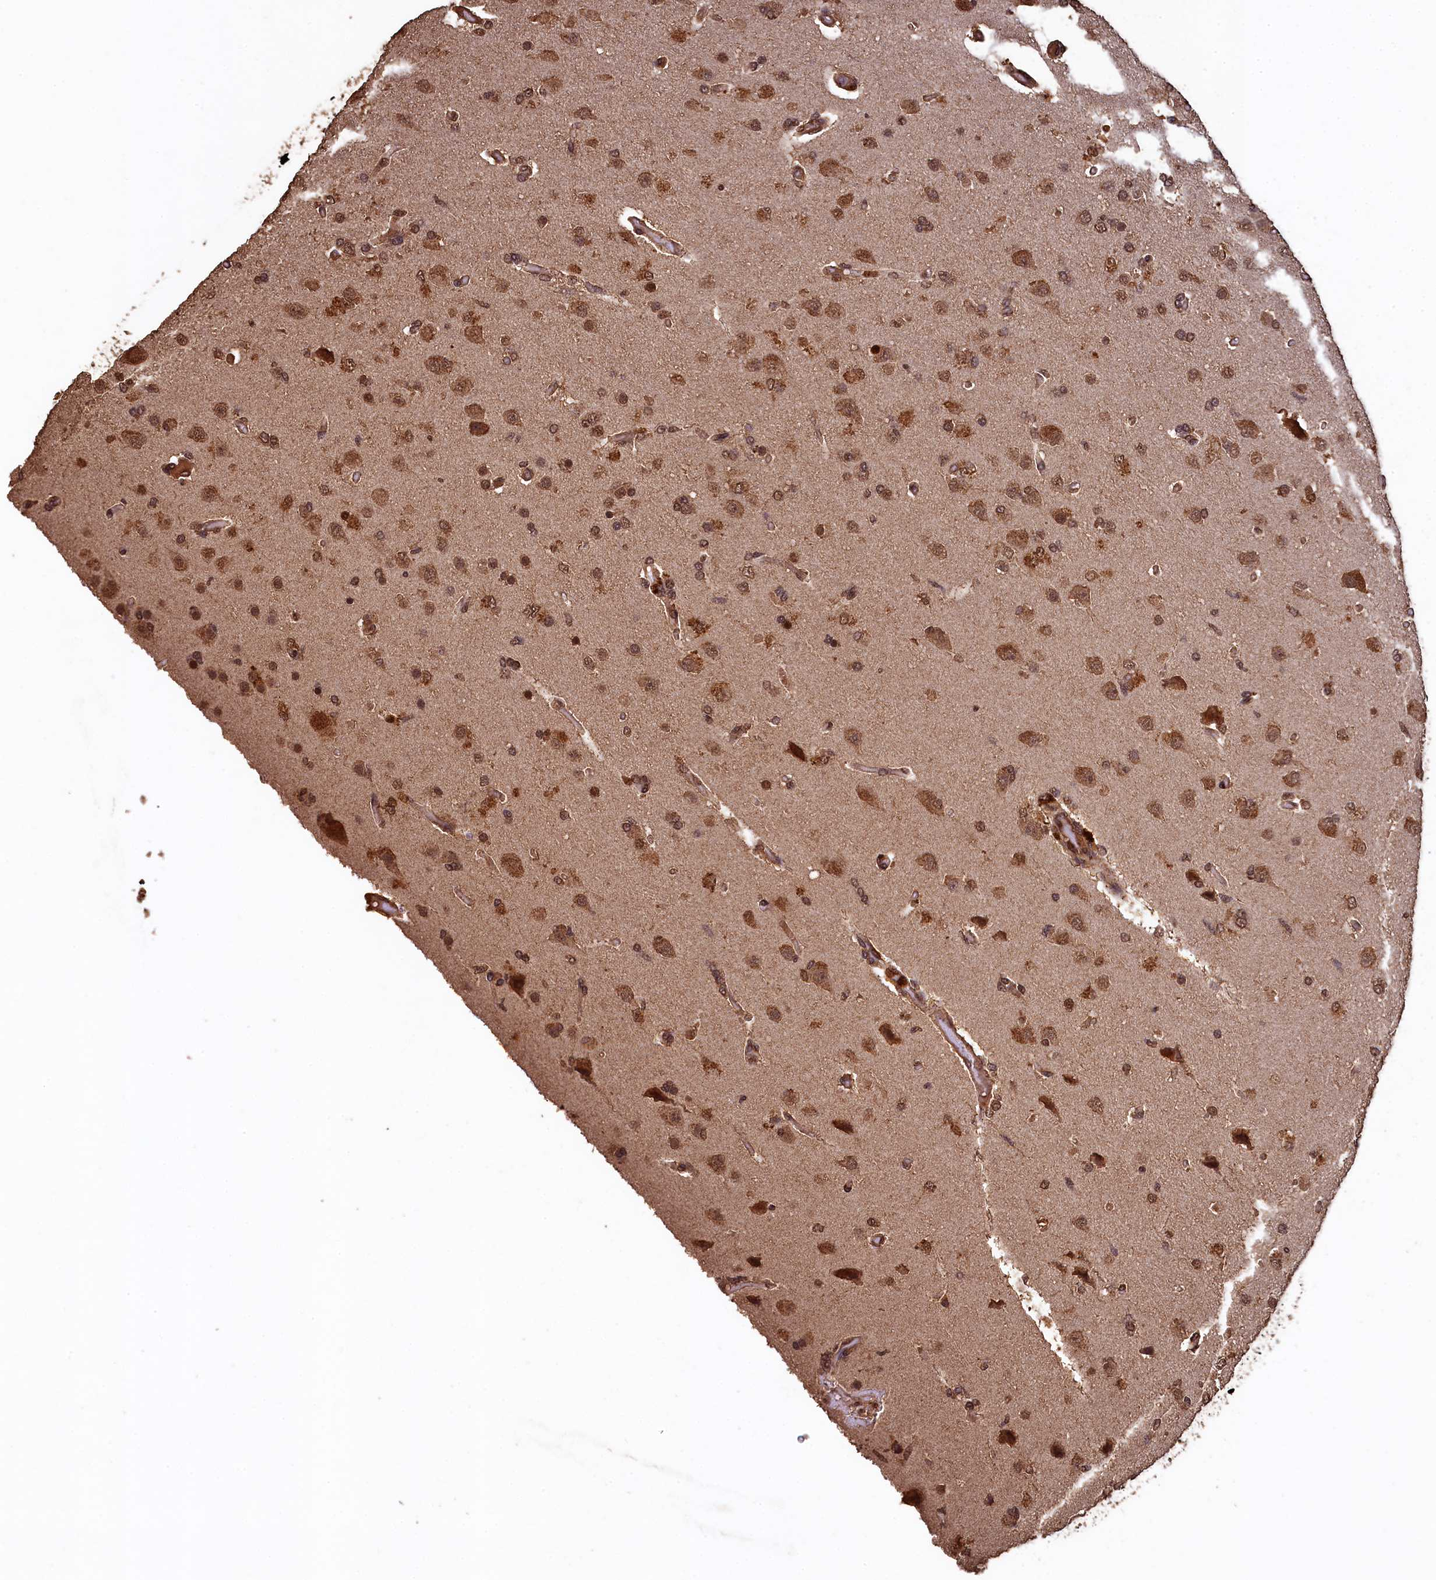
{"staining": {"intensity": "moderate", "quantity": ">75%", "location": "cytoplasmic/membranous,nuclear"}, "tissue": "glioma", "cell_type": "Tumor cells", "image_type": "cancer", "snomed": [{"axis": "morphology", "description": "Glioma, malignant, High grade"}, {"axis": "topography", "description": "Brain"}], "caption": "A brown stain shows moderate cytoplasmic/membranous and nuclear positivity of a protein in glioma tumor cells.", "gene": "CEP57L1", "patient": {"sex": "female", "age": 74}}